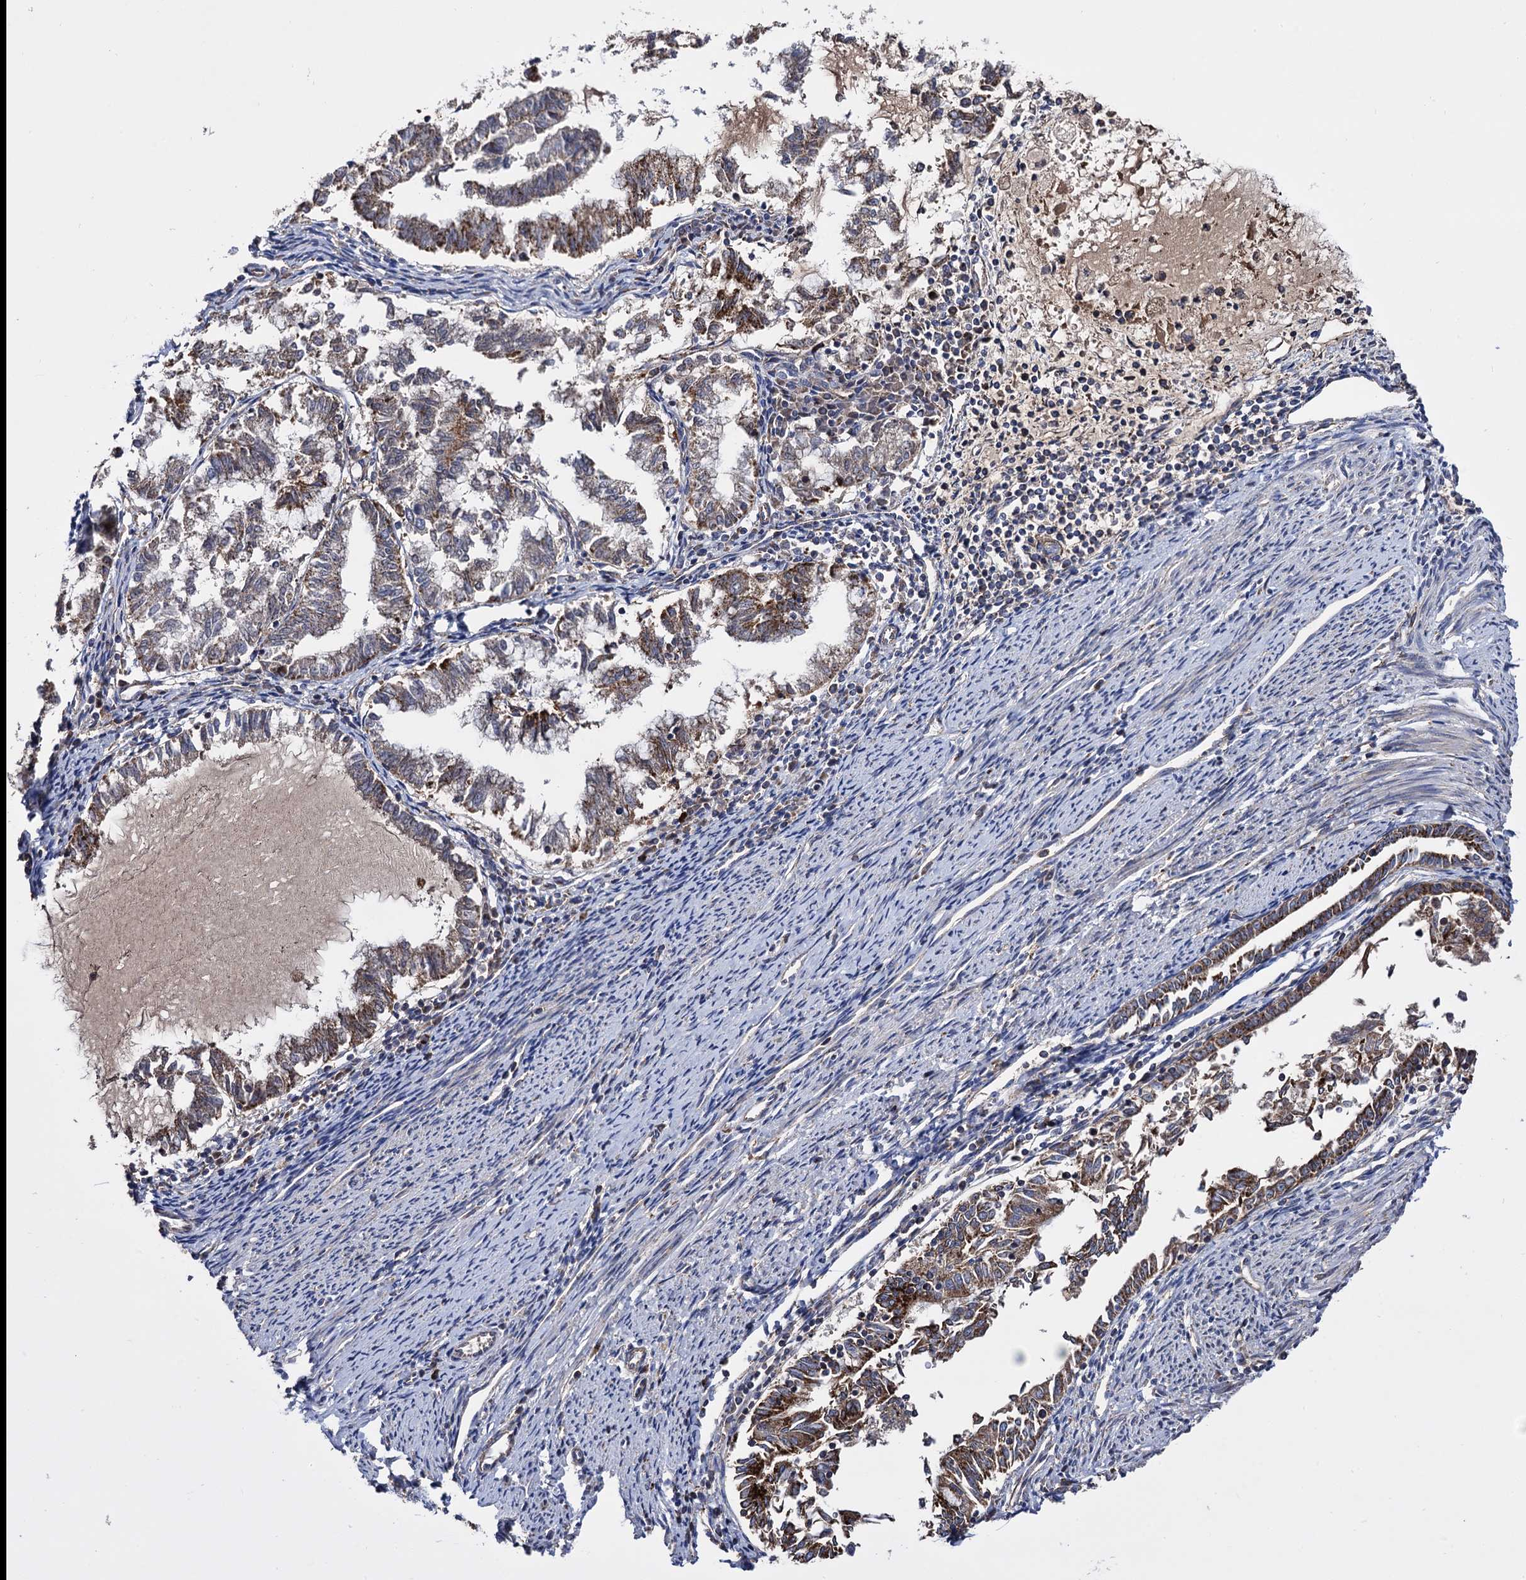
{"staining": {"intensity": "moderate", "quantity": "25%-75%", "location": "cytoplasmic/membranous"}, "tissue": "endometrial cancer", "cell_type": "Tumor cells", "image_type": "cancer", "snomed": [{"axis": "morphology", "description": "Adenocarcinoma, NOS"}, {"axis": "topography", "description": "Endometrium"}], "caption": "Adenocarcinoma (endometrial) stained for a protein (brown) displays moderate cytoplasmic/membranous positive expression in approximately 25%-75% of tumor cells.", "gene": "IQCH", "patient": {"sex": "female", "age": 79}}